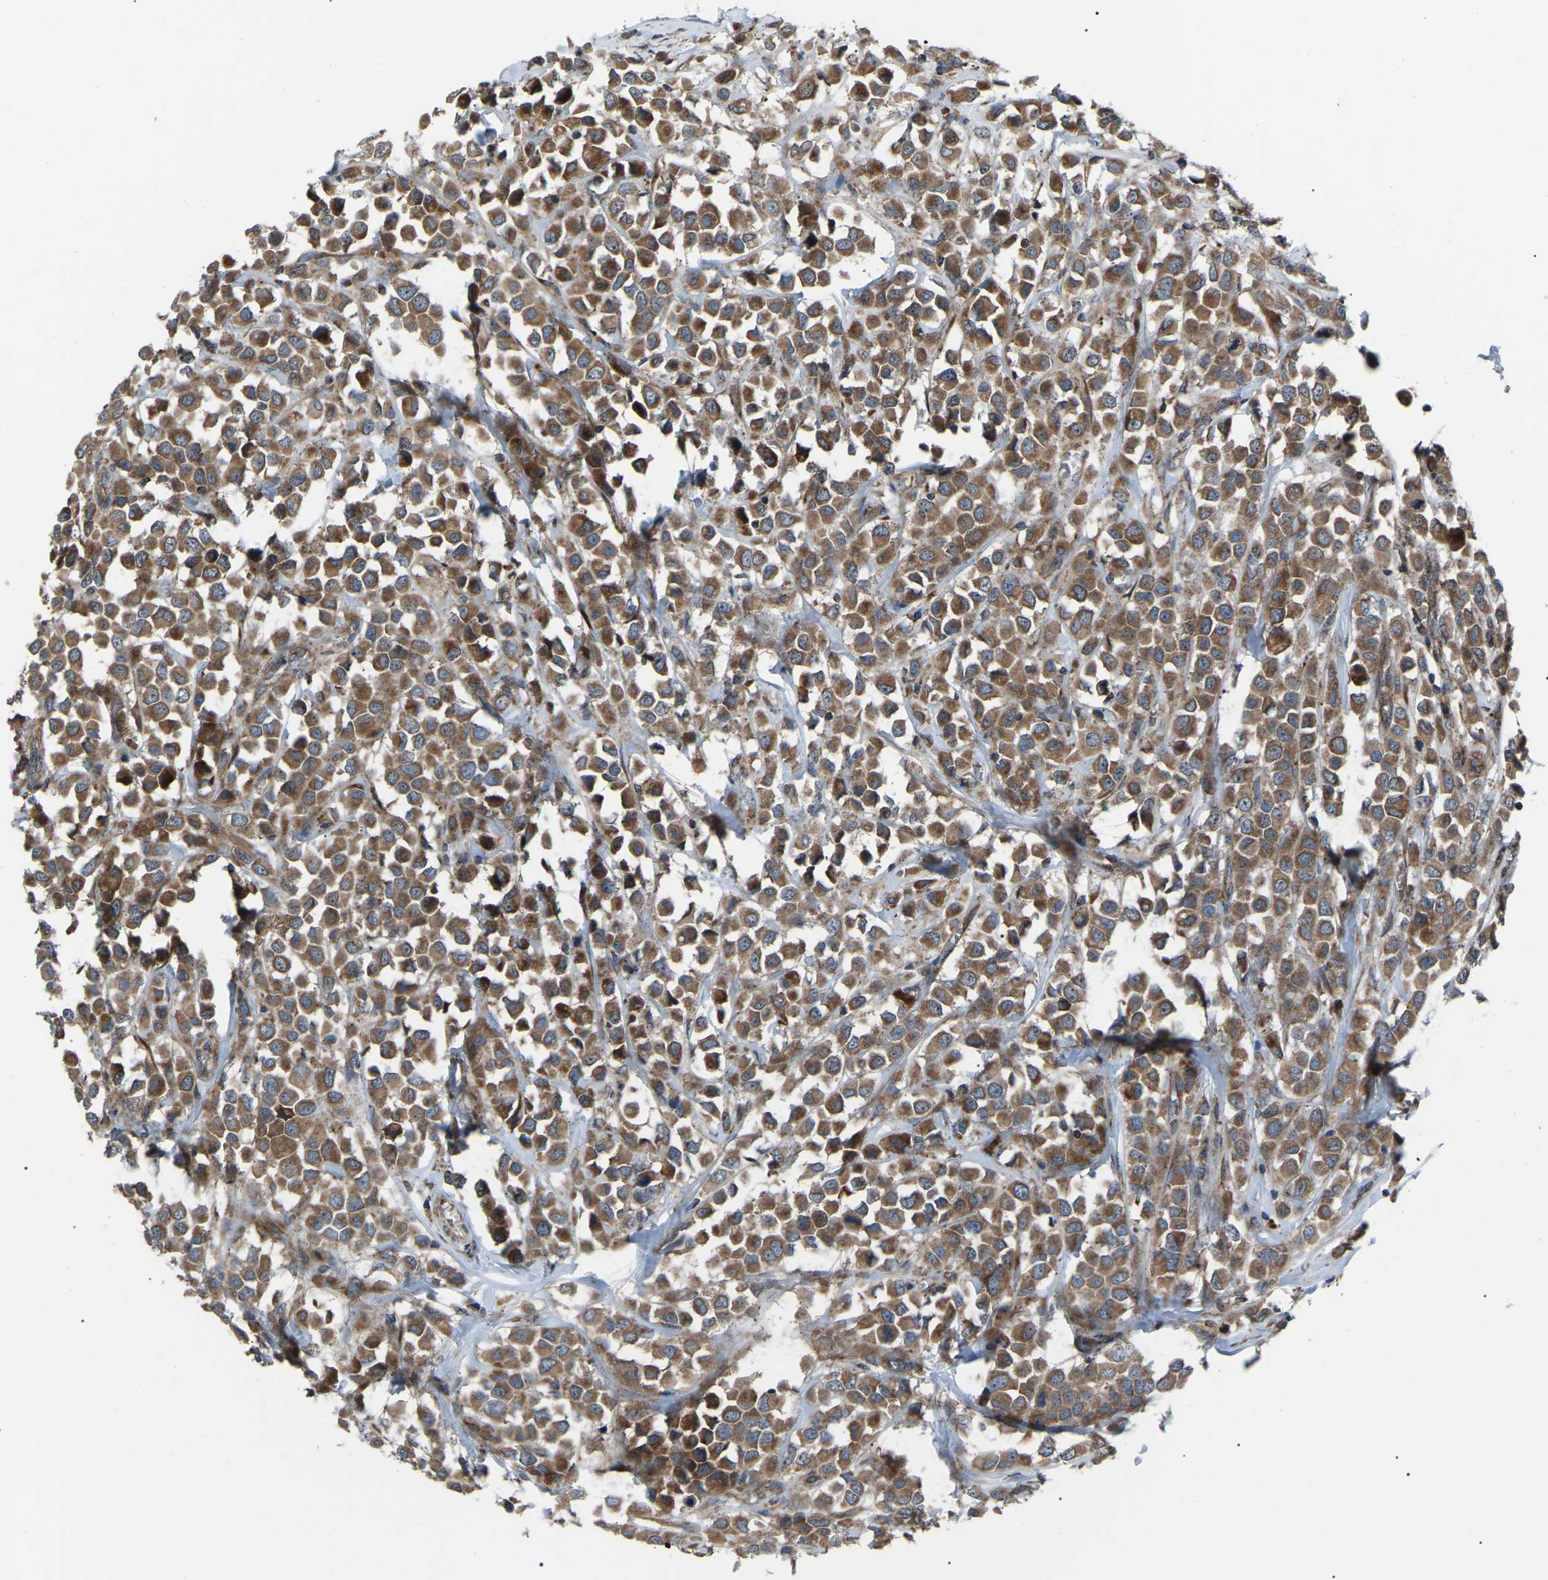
{"staining": {"intensity": "moderate", "quantity": ">75%", "location": "cytoplasmic/membranous"}, "tissue": "breast cancer", "cell_type": "Tumor cells", "image_type": "cancer", "snomed": [{"axis": "morphology", "description": "Duct carcinoma"}, {"axis": "topography", "description": "Breast"}], "caption": "There is medium levels of moderate cytoplasmic/membranous staining in tumor cells of breast infiltrating ductal carcinoma, as demonstrated by immunohistochemical staining (brown color).", "gene": "AGO2", "patient": {"sex": "female", "age": 61}}